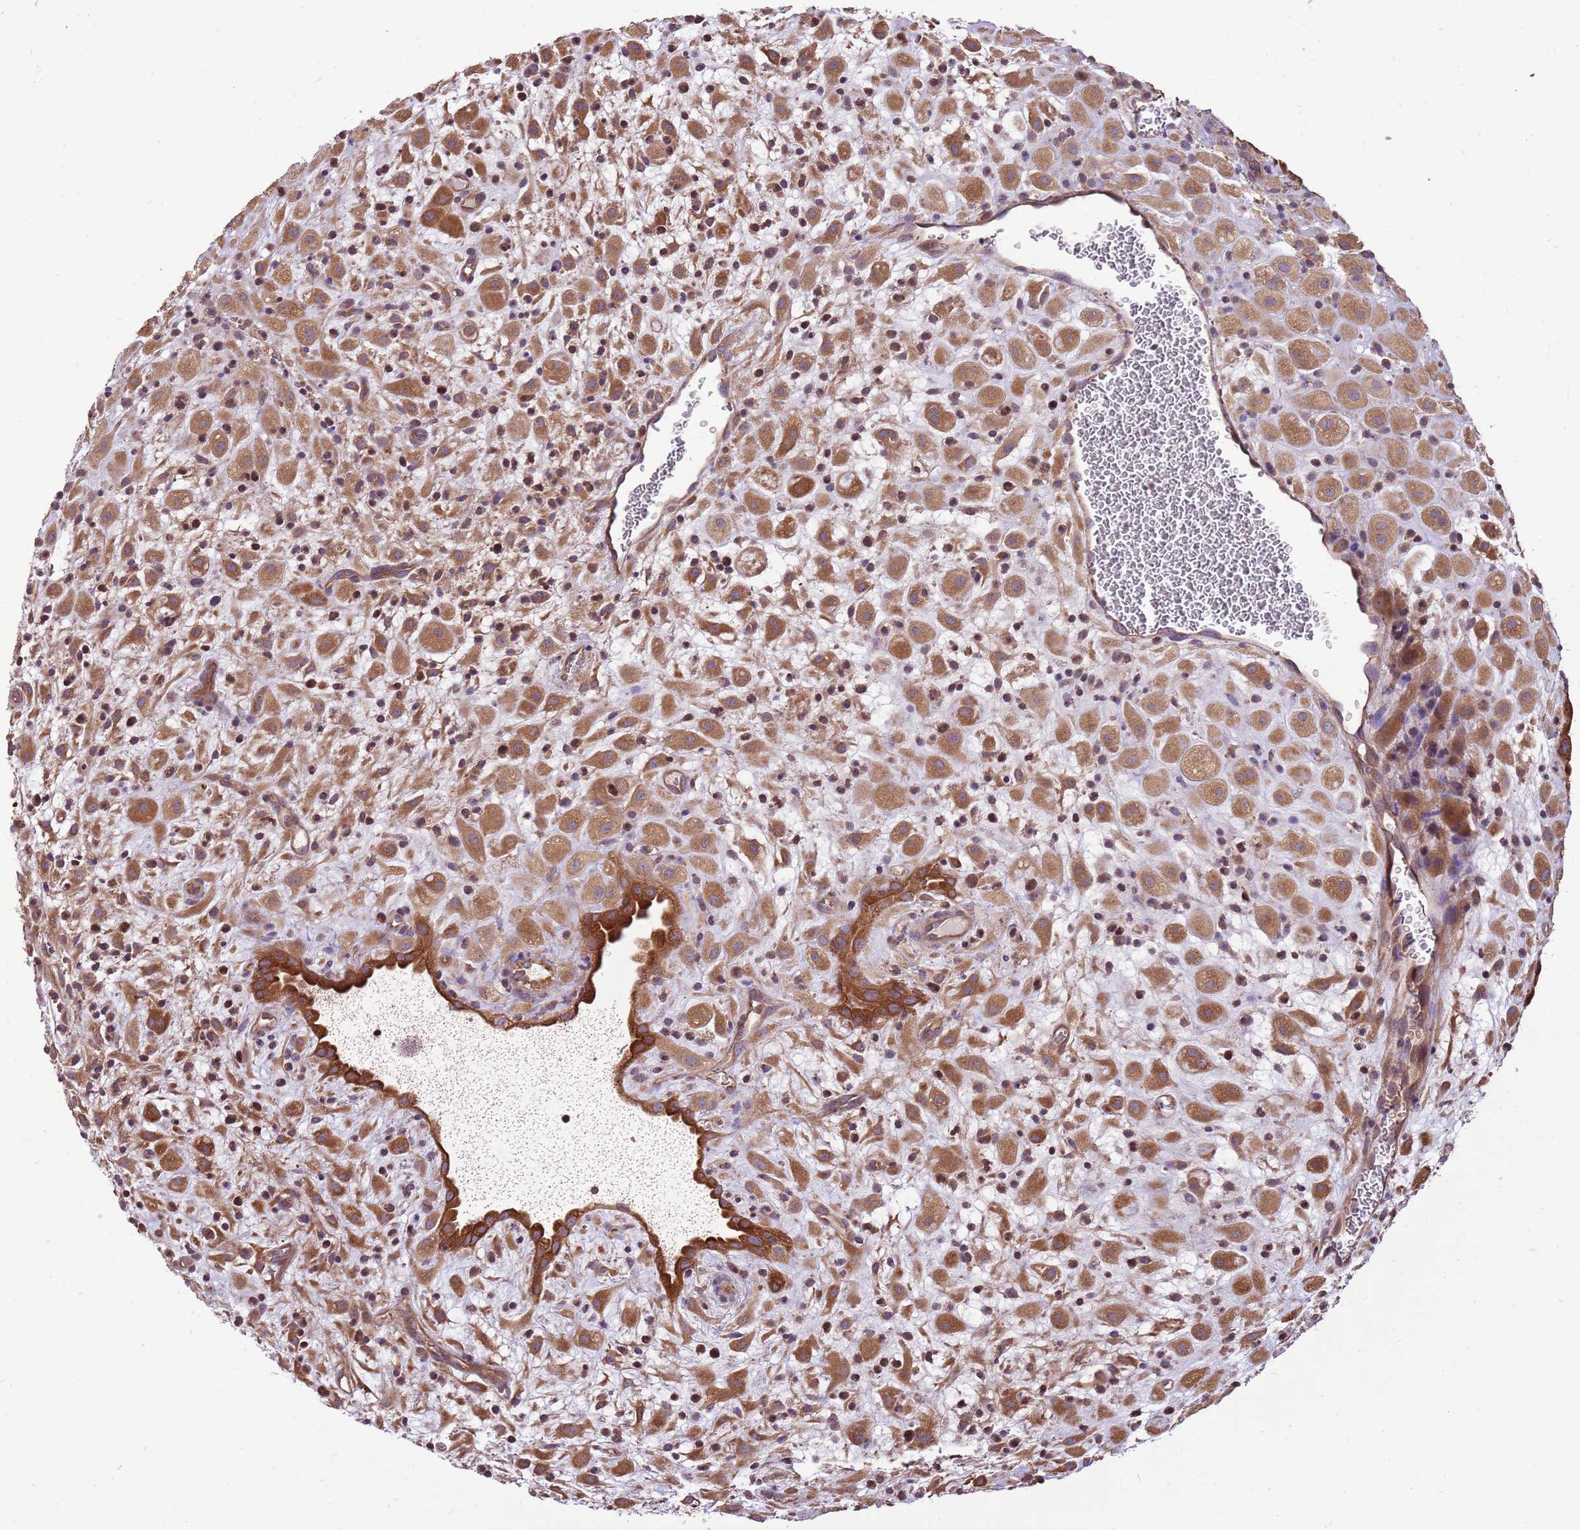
{"staining": {"intensity": "strong", "quantity": ">75%", "location": "cytoplasmic/membranous"}, "tissue": "placenta", "cell_type": "Decidual cells", "image_type": "normal", "snomed": [{"axis": "morphology", "description": "Normal tissue, NOS"}, {"axis": "topography", "description": "Placenta"}], "caption": "This photomicrograph shows immunohistochemistry staining of unremarkable placenta, with high strong cytoplasmic/membranous staining in about >75% of decidual cells.", "gene": "WASHC4", "patient": {"sex": "female", "age": 35}}